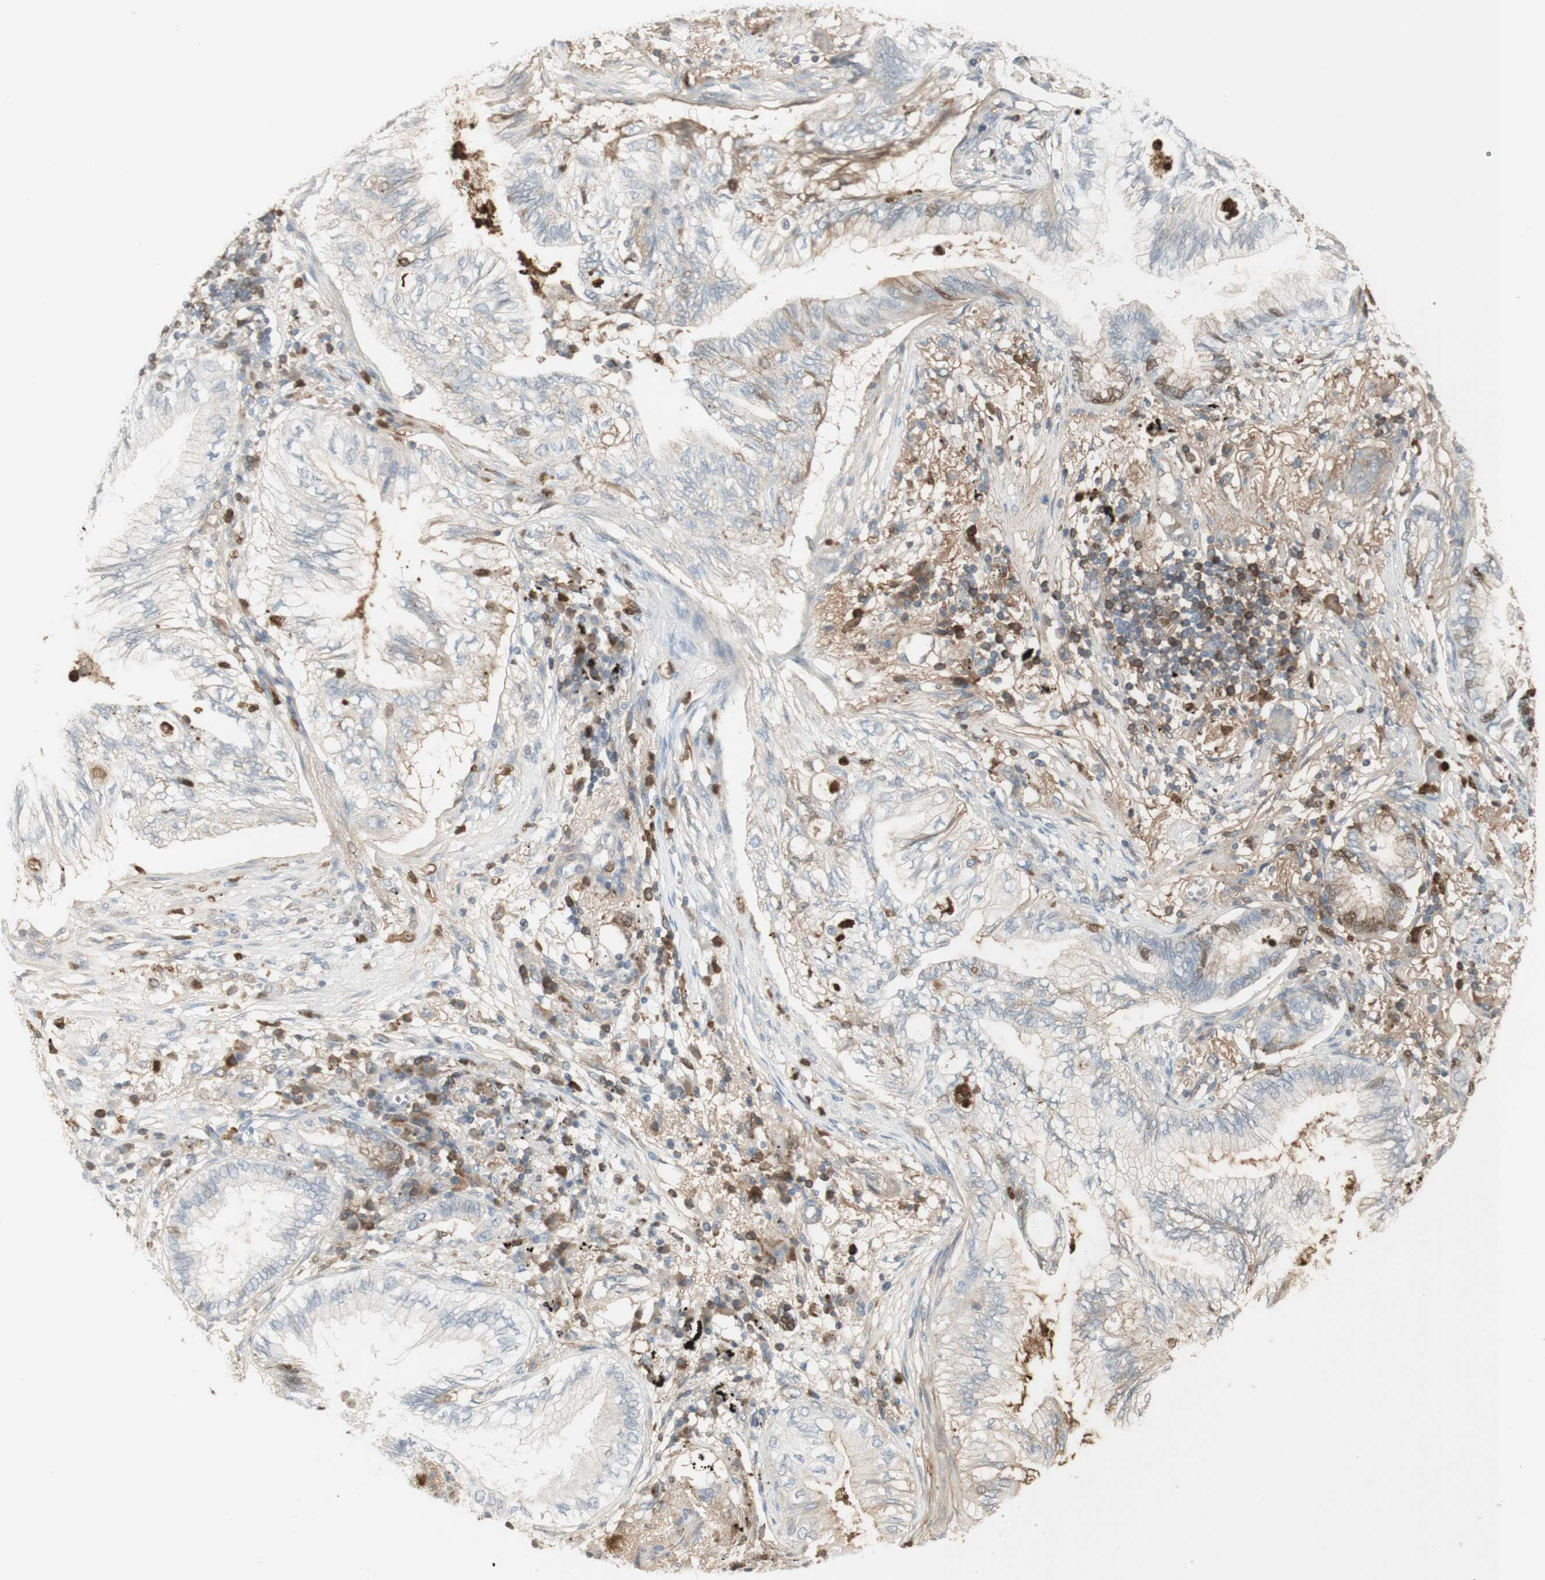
{"staining": {"intensity": "weak", "quantity": "<25%", "location": "cytoplasmic/membranous"}, "tissue": "lung cancer", "cell_type": "Tumor cells", "image_type": "cancer", "snomed": [{"axis": "morphology", "description": "Normal tissue, NOS"}, {"axis": "morphology", "description": "Adenocarcinoma, NOS"}, {"axis": "topography", "description": "Bronchus"}, {"axis": "topography", "description": "Lung"}], "caption": "A micrograph of human lung adenocarcinoma is negative for staining in tumor cells. Nuclei are stained in blue.", "gene": "NID1", "patient": {"sex": "female", "age": 70}}